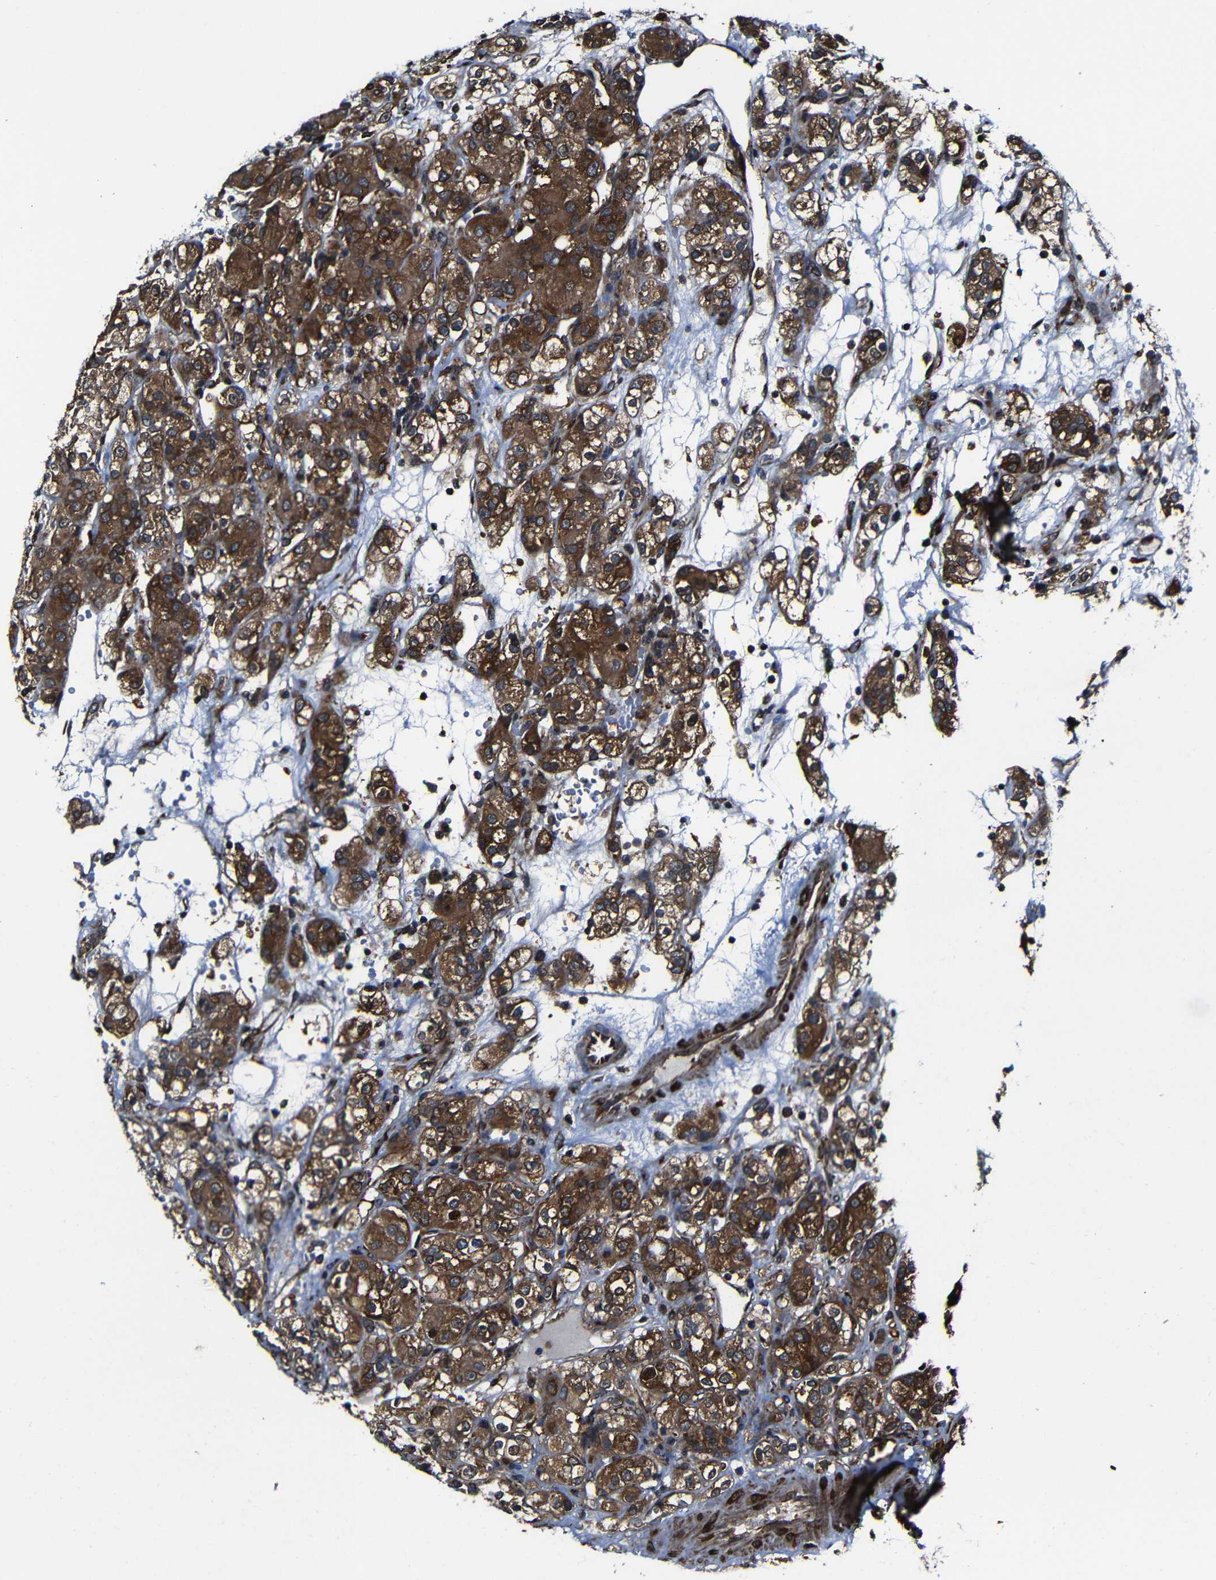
{"staining": {"intensity": "strong", "quantity": ">75%", "location": "cytoplasmic/membranous"}, "tissue": "renal cancer", "cell_type": "Tumor cells", "image_type": "cancer", "snomed": [{"axis": "morphology", "description": "Normal tissue, NOS"}, {"axis": "morphology", "description": "Adenocarcinoma, NOS"}, {"axis": "topography", "description": "Kidney"}], "caption": "Human adenocarcinoma (renal) stained for a protein (brown) exhibits strong cytoplasmic/membranous positive positivity in approximately >75% of tumor cells.", "gene": "KIAA0513", "patient": {"sex": "male", "age": 61}}